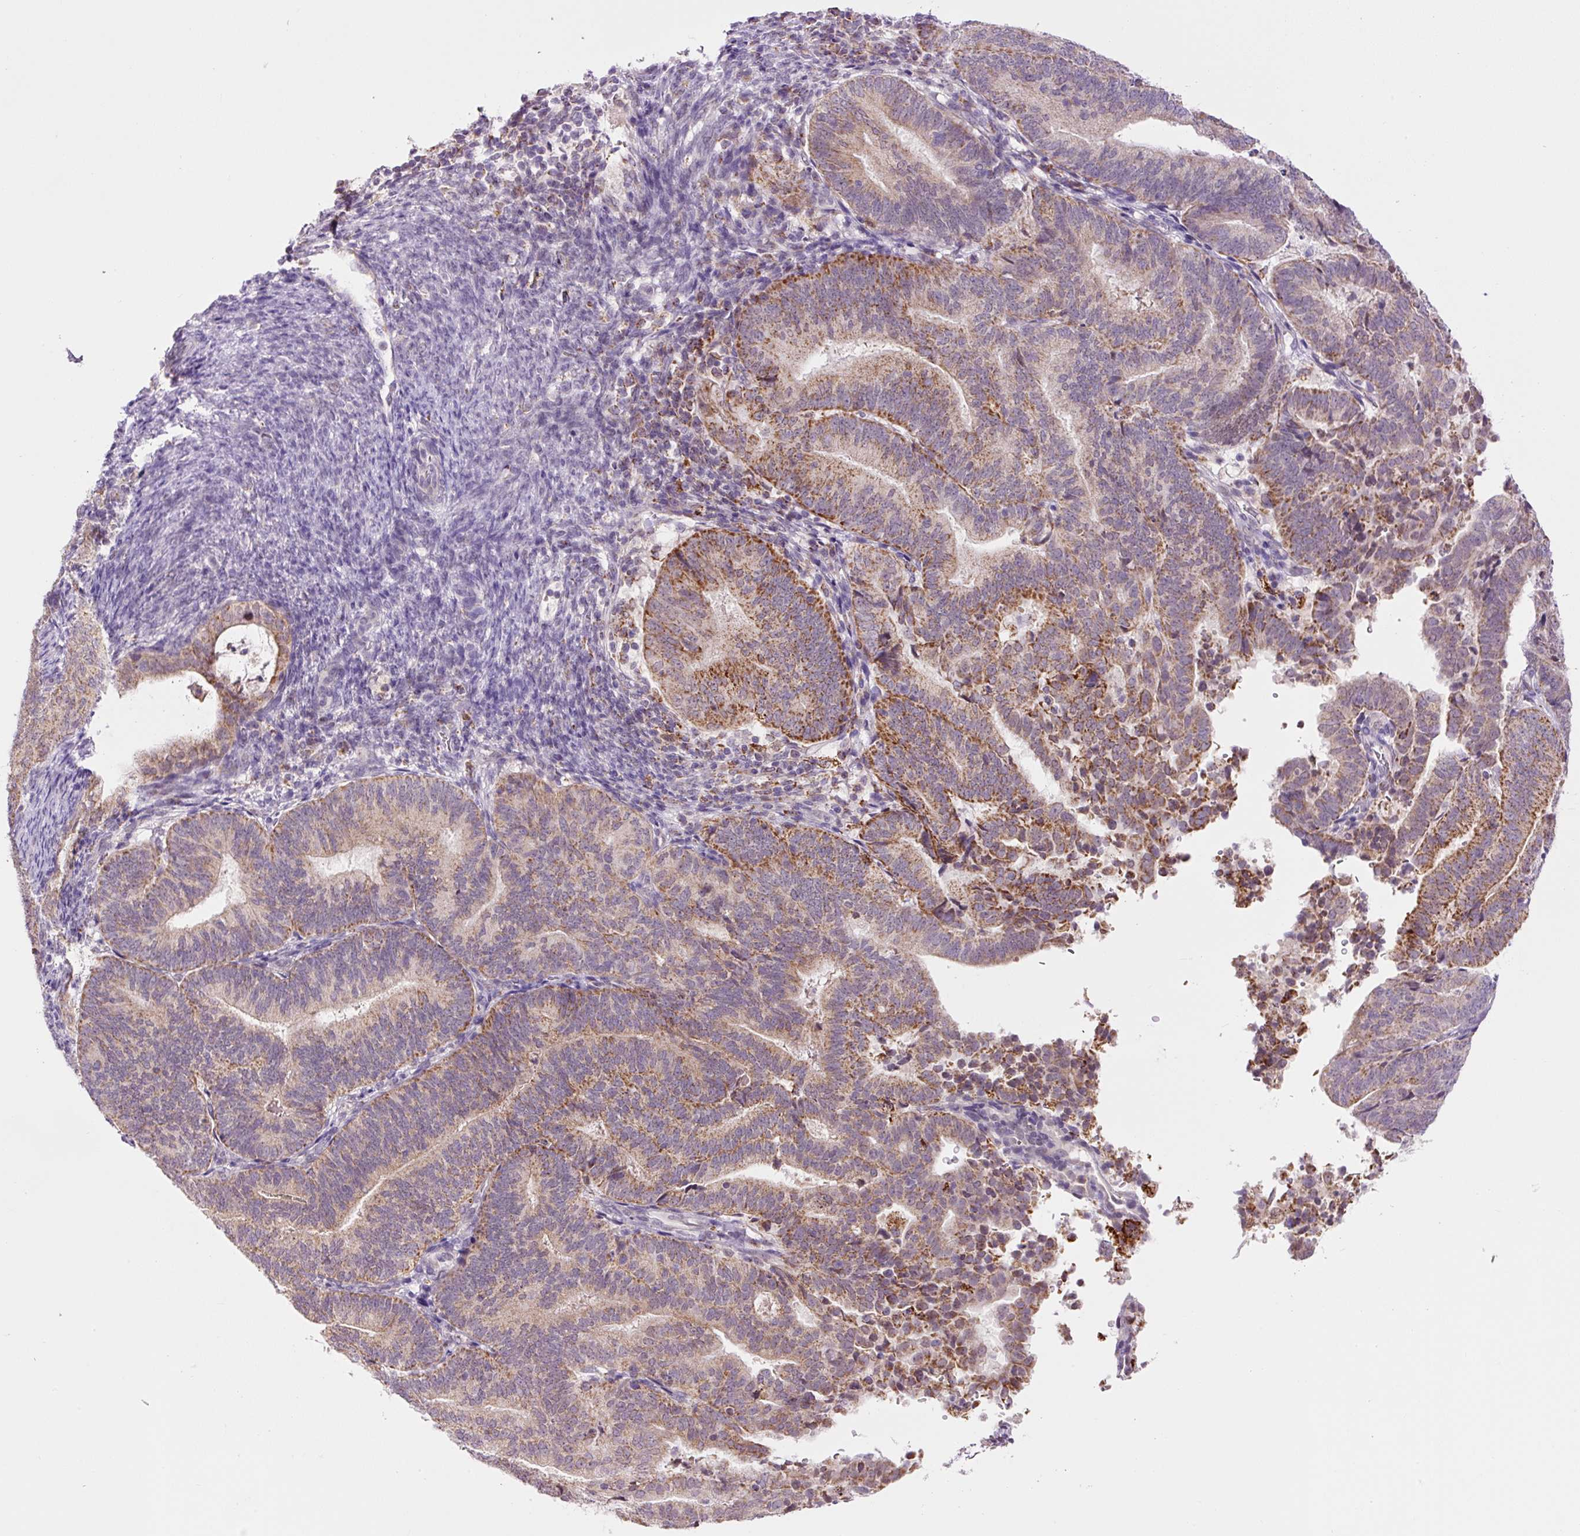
{"staining": {"intensity": "moderate", "quantity": "25%-75%", "location": "cytoplasmic/membranous"}, "tissue": "endometrial cancer", "cell_type": "Tumor cells", "image_type": "cancer", "snomed": [{"axis": "morphology", "description": "Adenocarcinoma, NOS"}, {"axis": "topography", "description": "Endometrium"}], "caption": "IHC photomicrograph of neoplastic tissue: endometrial adenocarcinoma stained using IHC exhibits medium levels of moderate protein expression localized specifically in the cytoplasmic/membranous of tumor cells, appearing as a cytoplasmic/membranous brown color.", "gene": "PCK2", "patient": {"sex": "female", "age": 70}}